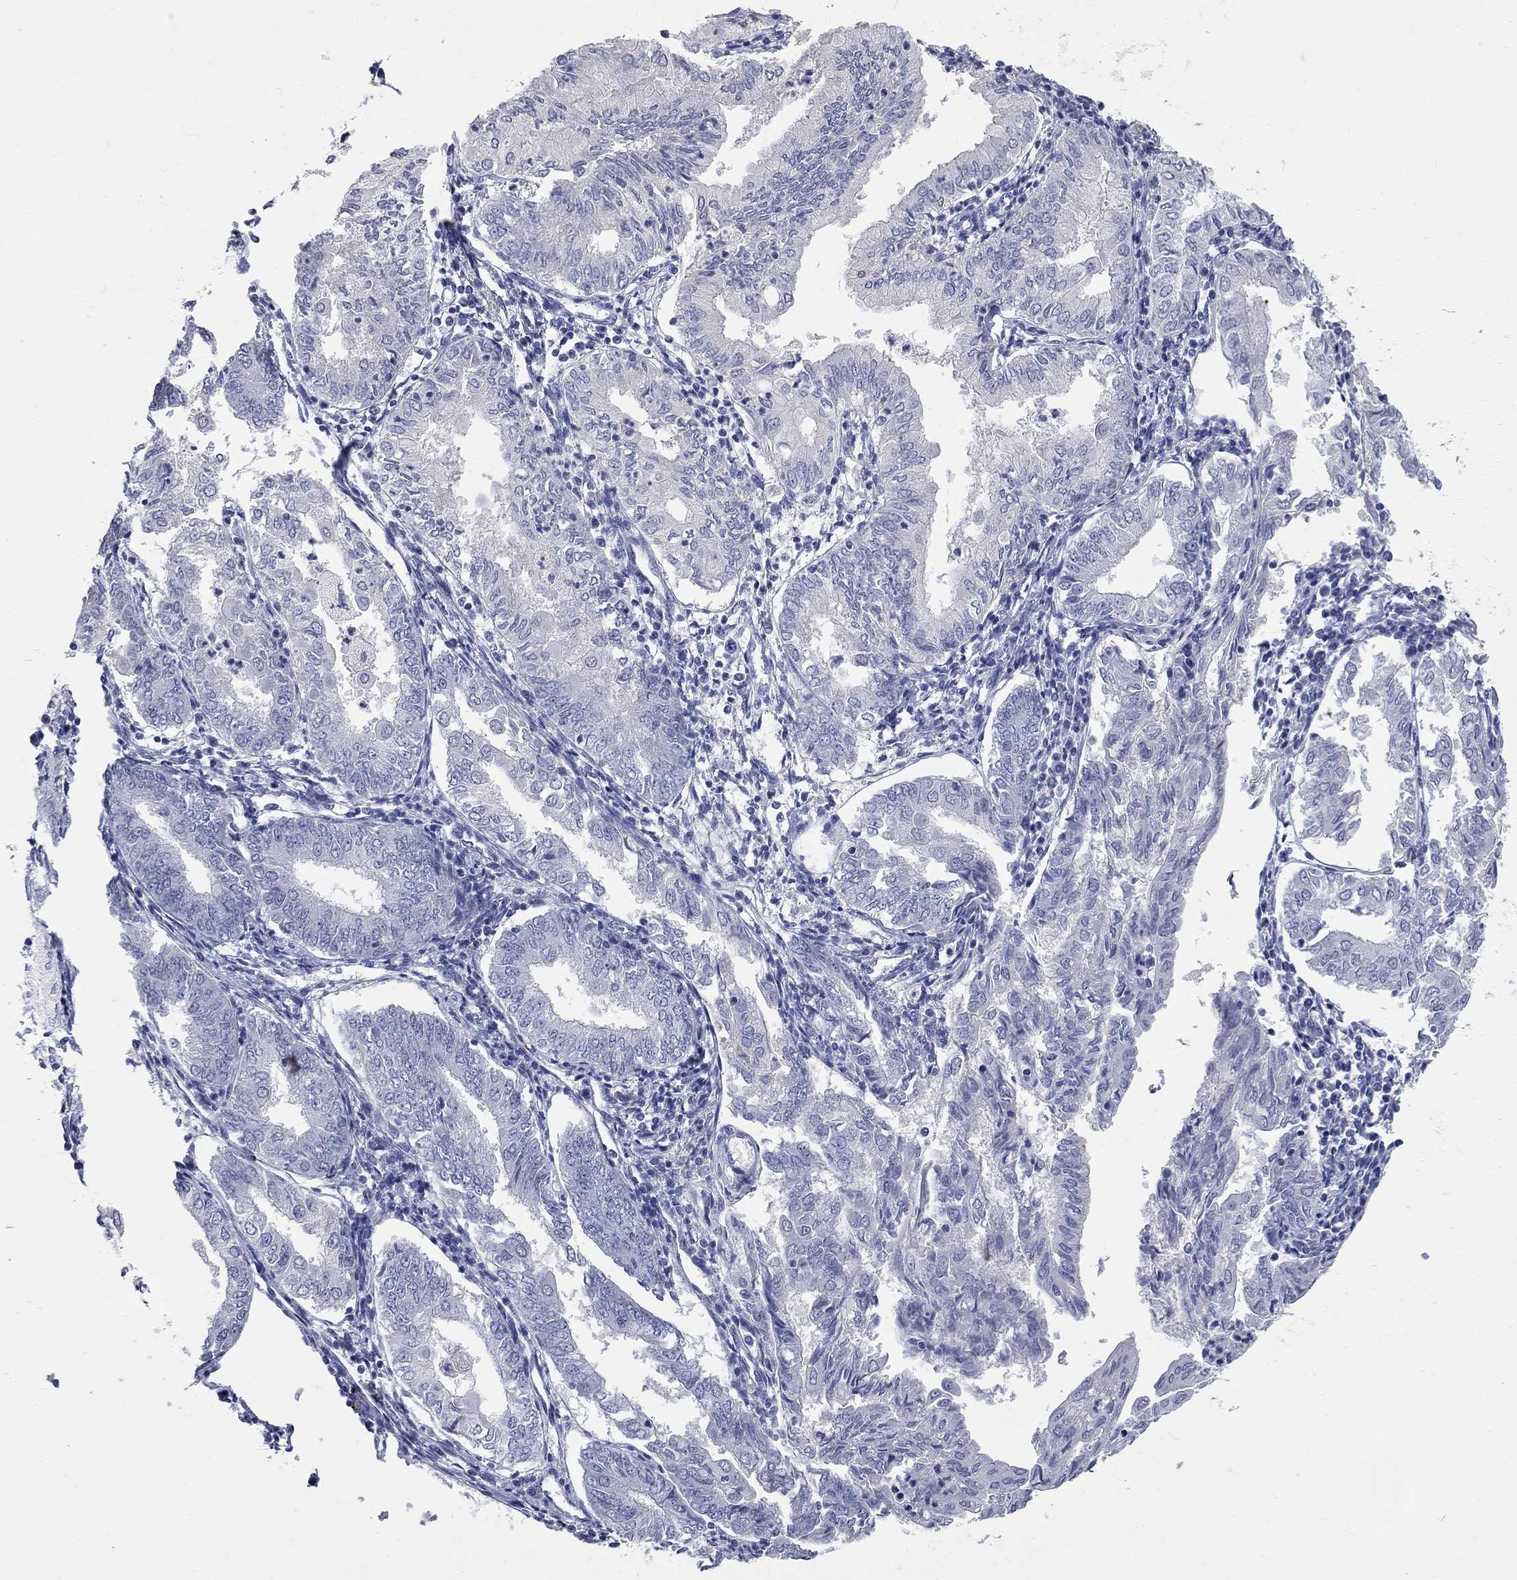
{"staining": {"intensity": "negative", "quantity": "none", "location": "none"}, "tissue": "endometrial cancer", "cell_type": "Tumor cells", "image_type": "cancer", "snomed": [{"axis": "morphology", "description": "Adenocarcinoma, NOS"}, {"axis": "topography", "description": "Endometrium"}], "caption": "Endometrial cancer (adenocarcinoma) was stained to show a protein in brown. There is no significant staining in tumor cells.", "gene": "FAM221B", "patient": {"sex": "female", "age": 68}}